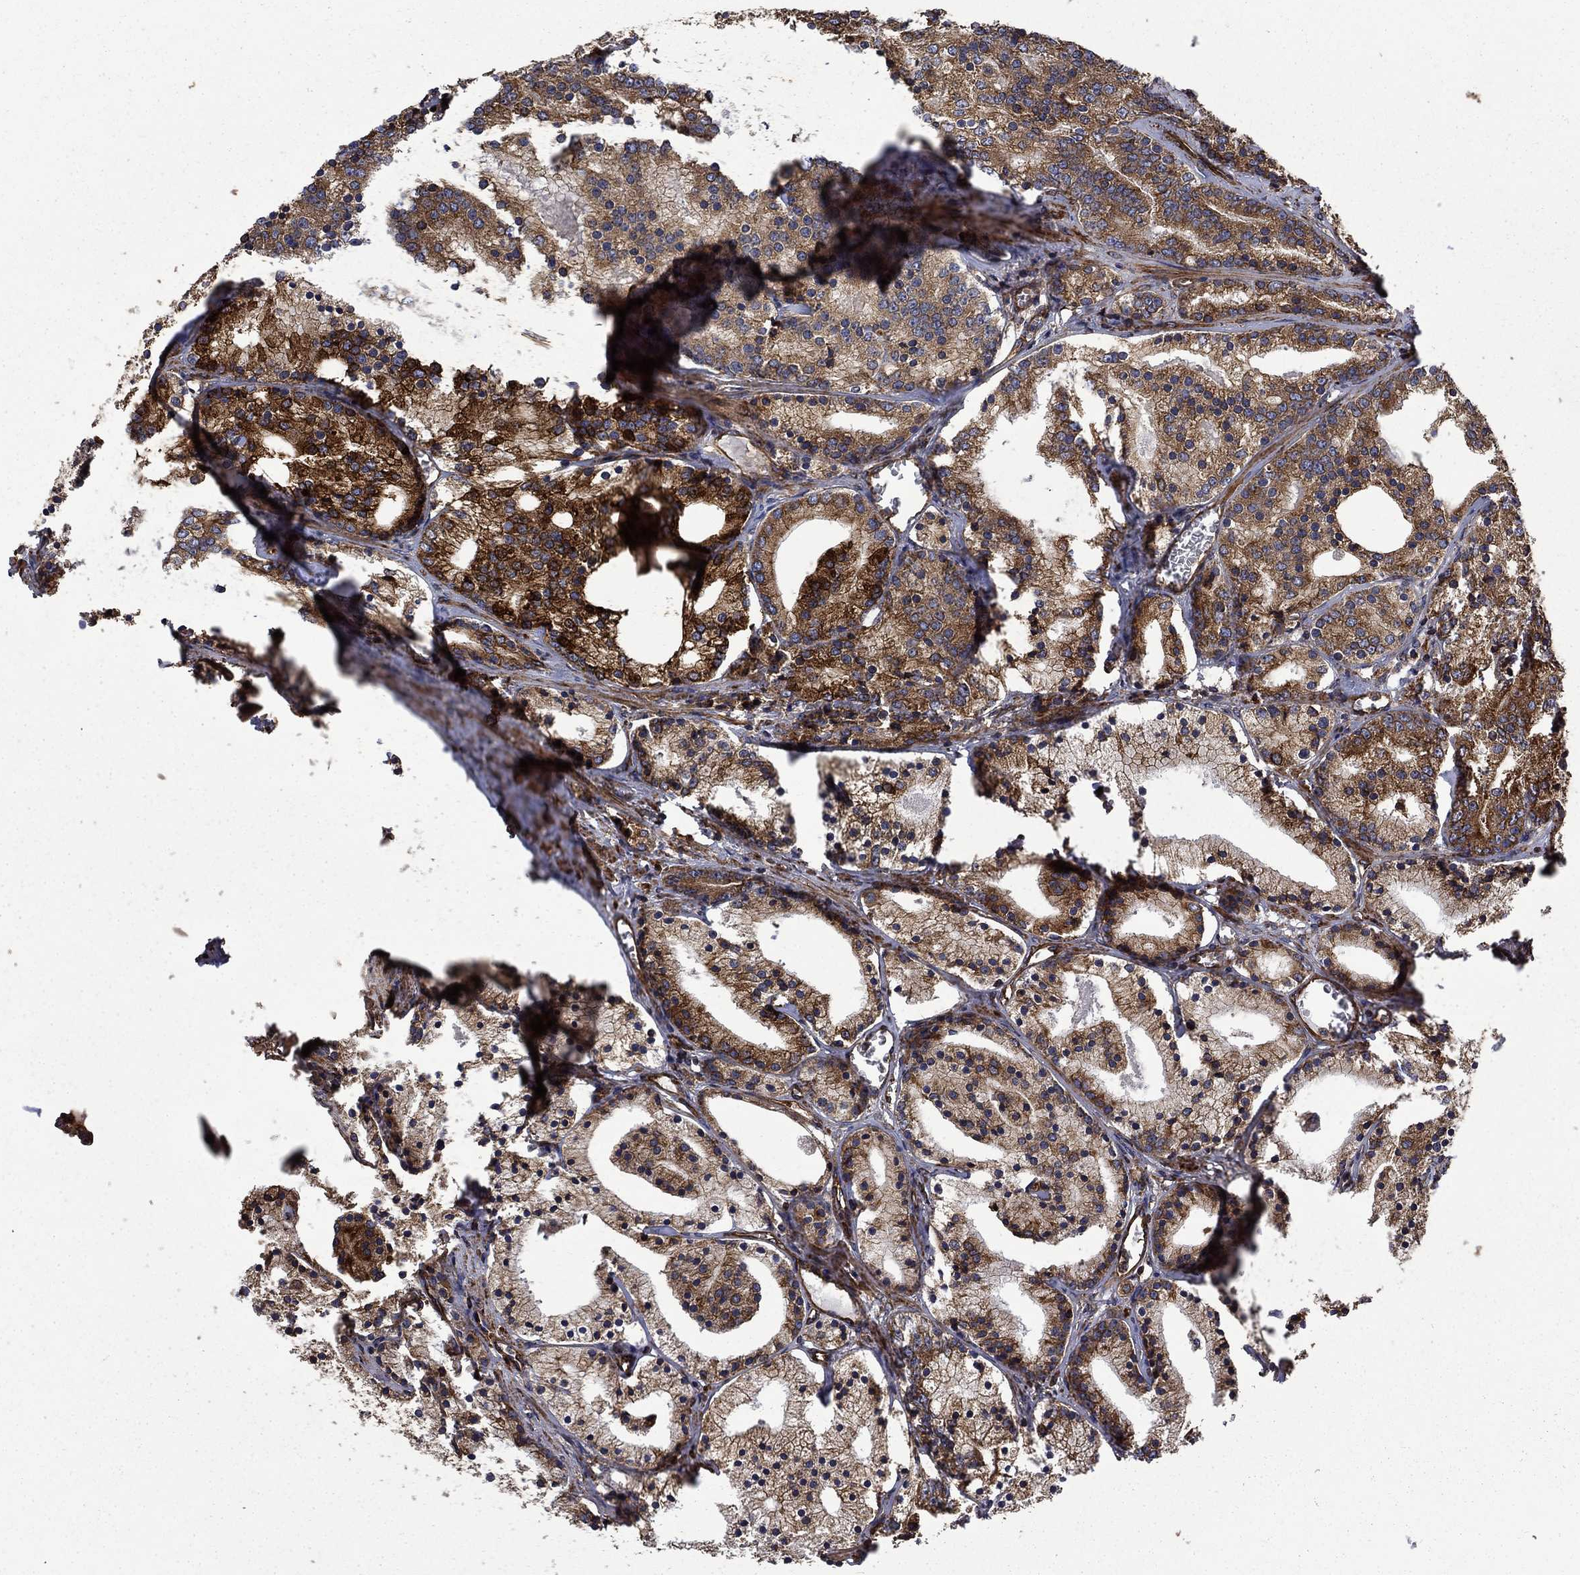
{"staining": {"intensity": "strong", "quantity": "25%-75%", "location": "cytoplasmic/membranous"}, "tissue": "prostate cancer", "cell_type": "Tumor cells", "image_type": "cancer", "snomed": [{"axis": "morphology", "description": "Adenocarcinoma, NOS"}, {"axis": "topography", "description": "Prostate"}], "caption": "Protein expression analysis of human prostate cancer reveals strong cytoplasmic/membranous staining in approximately 25%-75% of tumor cells.", "gene": "CUTC", "patient": {"sex": "male", "age": 69}}